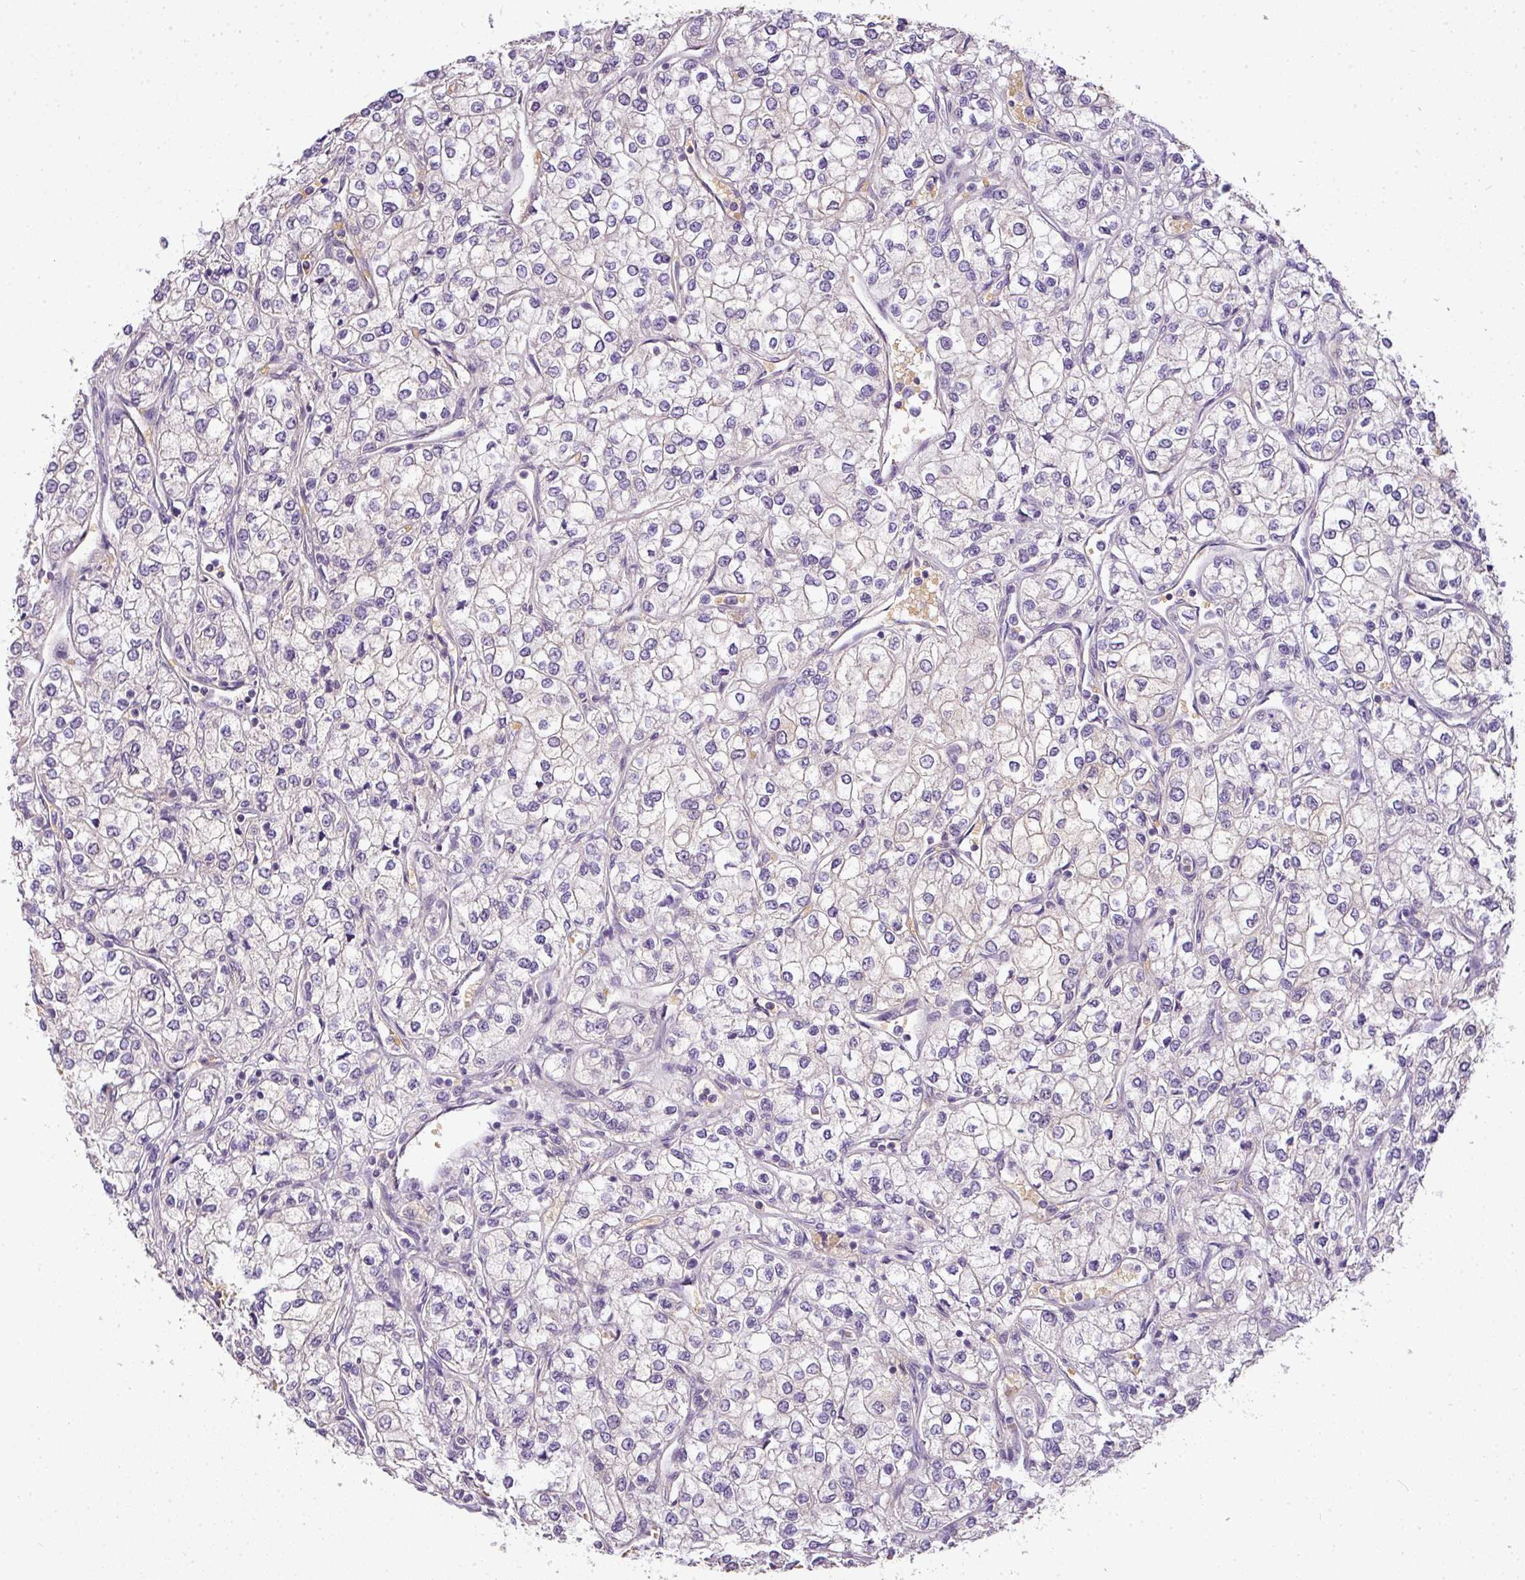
{"staining": {"intensity": "negative", "quantity": "none", "location": "none"}, "tissue": "renal cancer", "cell_type": "Tumor cells", "image_type": "cancer", "snomed": [{"axis": "morphology", "description": "Adenocarcinoma, NOS"}, {"axis": "topography", "description": "Kidney"}], "caption": "An image of human adenocarcinoma (renal) is negative for staining in tumor cells.", "gene": "ADH5", "patient": {"sex": "male", "age": 80}}